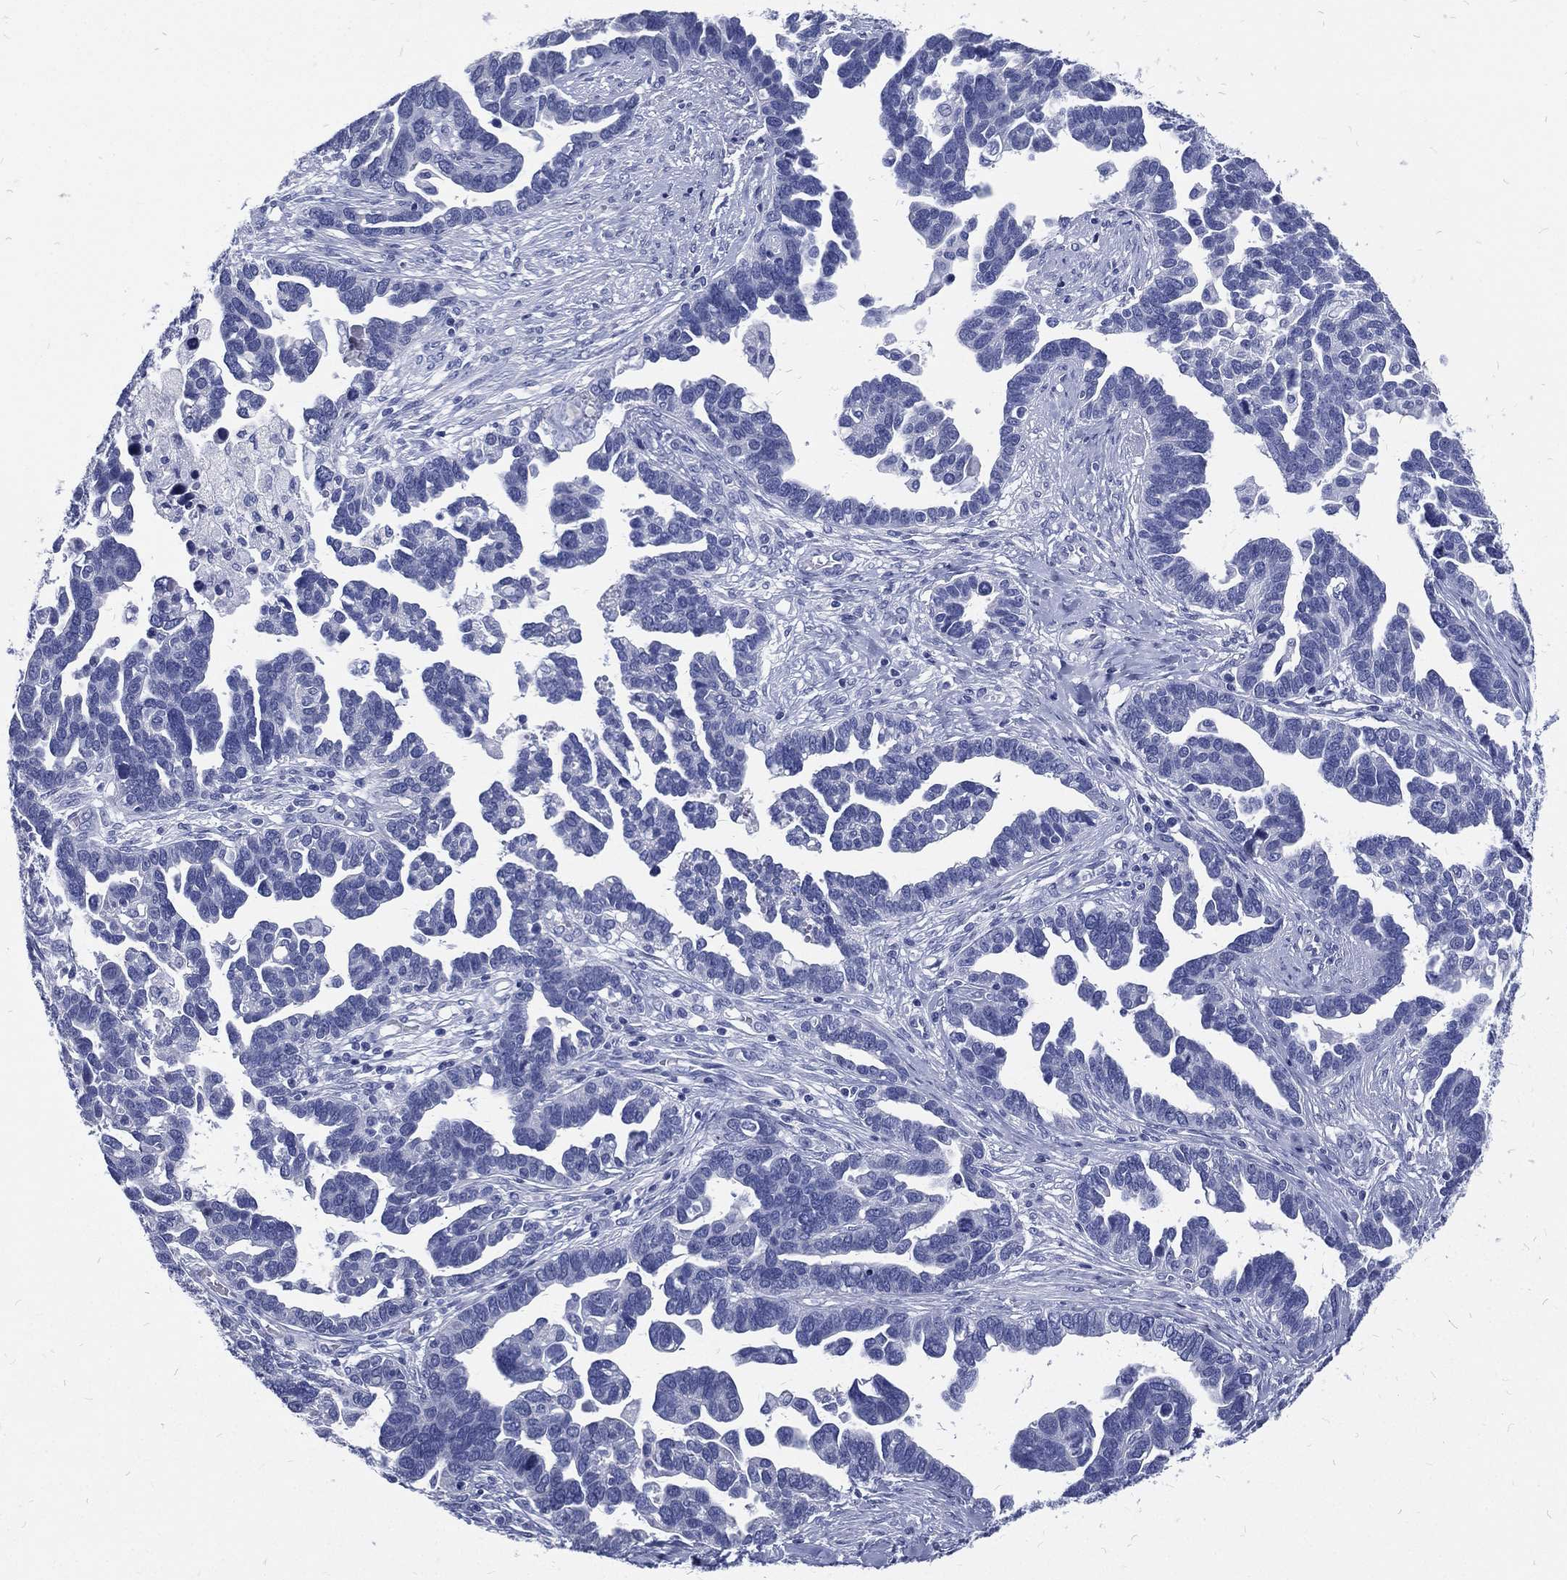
{"staining": {"intensity": "negative", "quantity": "none", "location": "none"}, "tissue": "ovarian cancer", "cell_type": "Tumor cells", "image_type": "cancer", "snomed": [{"axis": "morphology", "description": "Cystadenocarcinoma, serous, NOS"}, {"axis": "topography", "description": "Ovary"}], "caption": "Histopathology image shows no significant protein positivity in tumor cells of ovarian cancer.", "gene": "RSPH4A", "patient": {"sex": "female", "age": 54}}